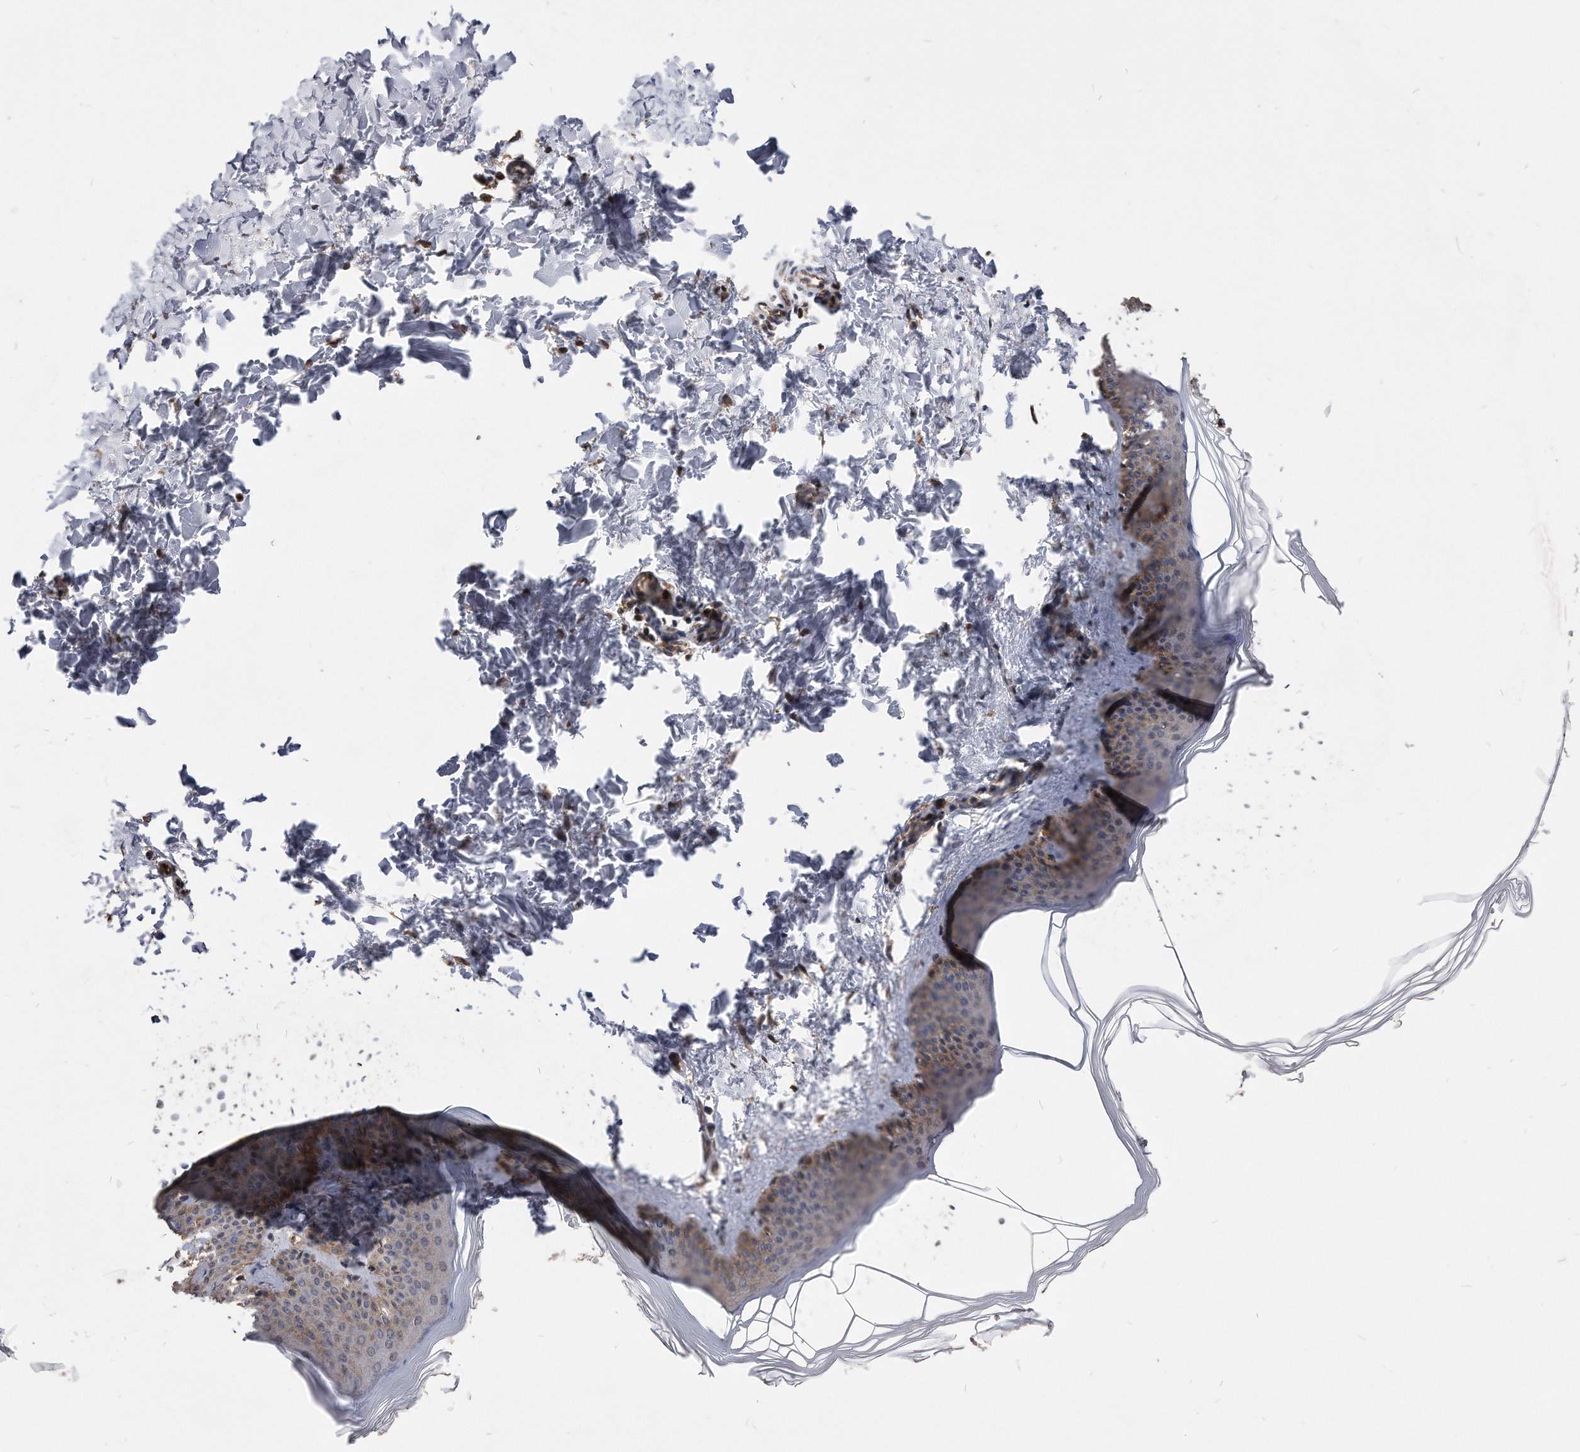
{"staining": {"intensity": "moderate", "quantity": ">75%", "location": "cytoplasmic/membranous"}, "tissue": "skin", "cell_type": "Fibroblasts", "image_type": "normal", "snomed": [{"axis": "morphology", "description": "Normal tissue, NOS"}, {"axis": "topography", "description": "Skin"}], "caption": "Immunohistochemistry (IHC) histopathology image of normal skin stained for a protein (brown), which displays medium levels of moderate cytoplasmic/membranous positivity in about >75% of fibroblasts.", "gene": "IL20RA", "patient": {"sex": "female", "age": 27}}